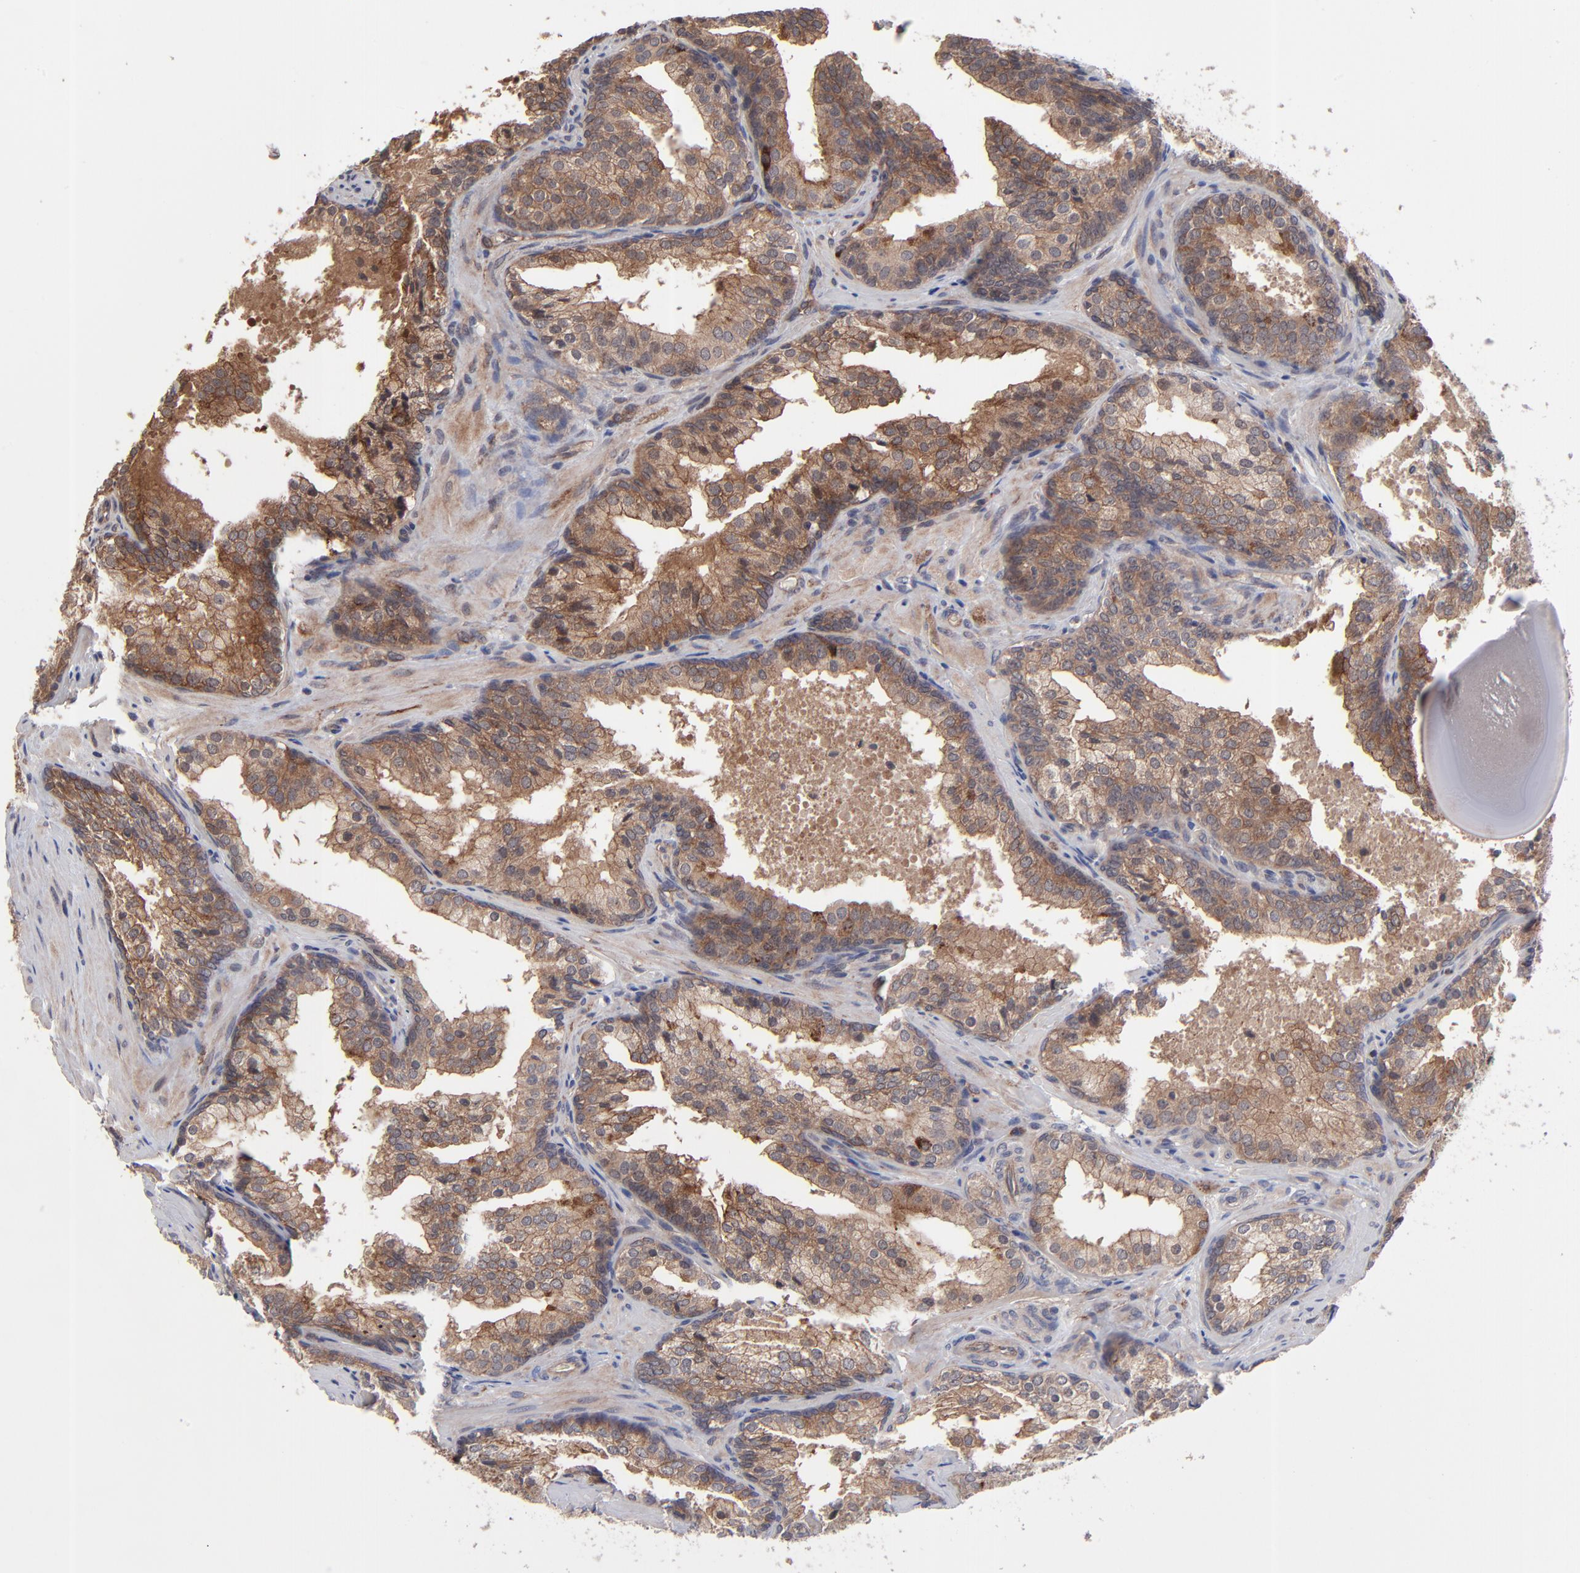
{"staining": {"intensity": "moderate", "quantity": ">75%", "location": "cytoplasmic/membranous"}, "tissue": "prostate cancer", "cell_type": "Tumor cells", "image_type": "cancer", "snomed": [{"axis": "morphology", "description": "Adenocarcinoma, Low grade"}, {"axis": "topography", "description": "Prostate"}], "caption": "Immunohistochemical staining of human prostate cancer (adenocarcinoma (low-grade)) displays moderate cytoplasmic/membranous protein staining in approximately >75% of tumor cells.", "gene": "ZNF780B", "patient": {"sex": "male", "age": 69}}